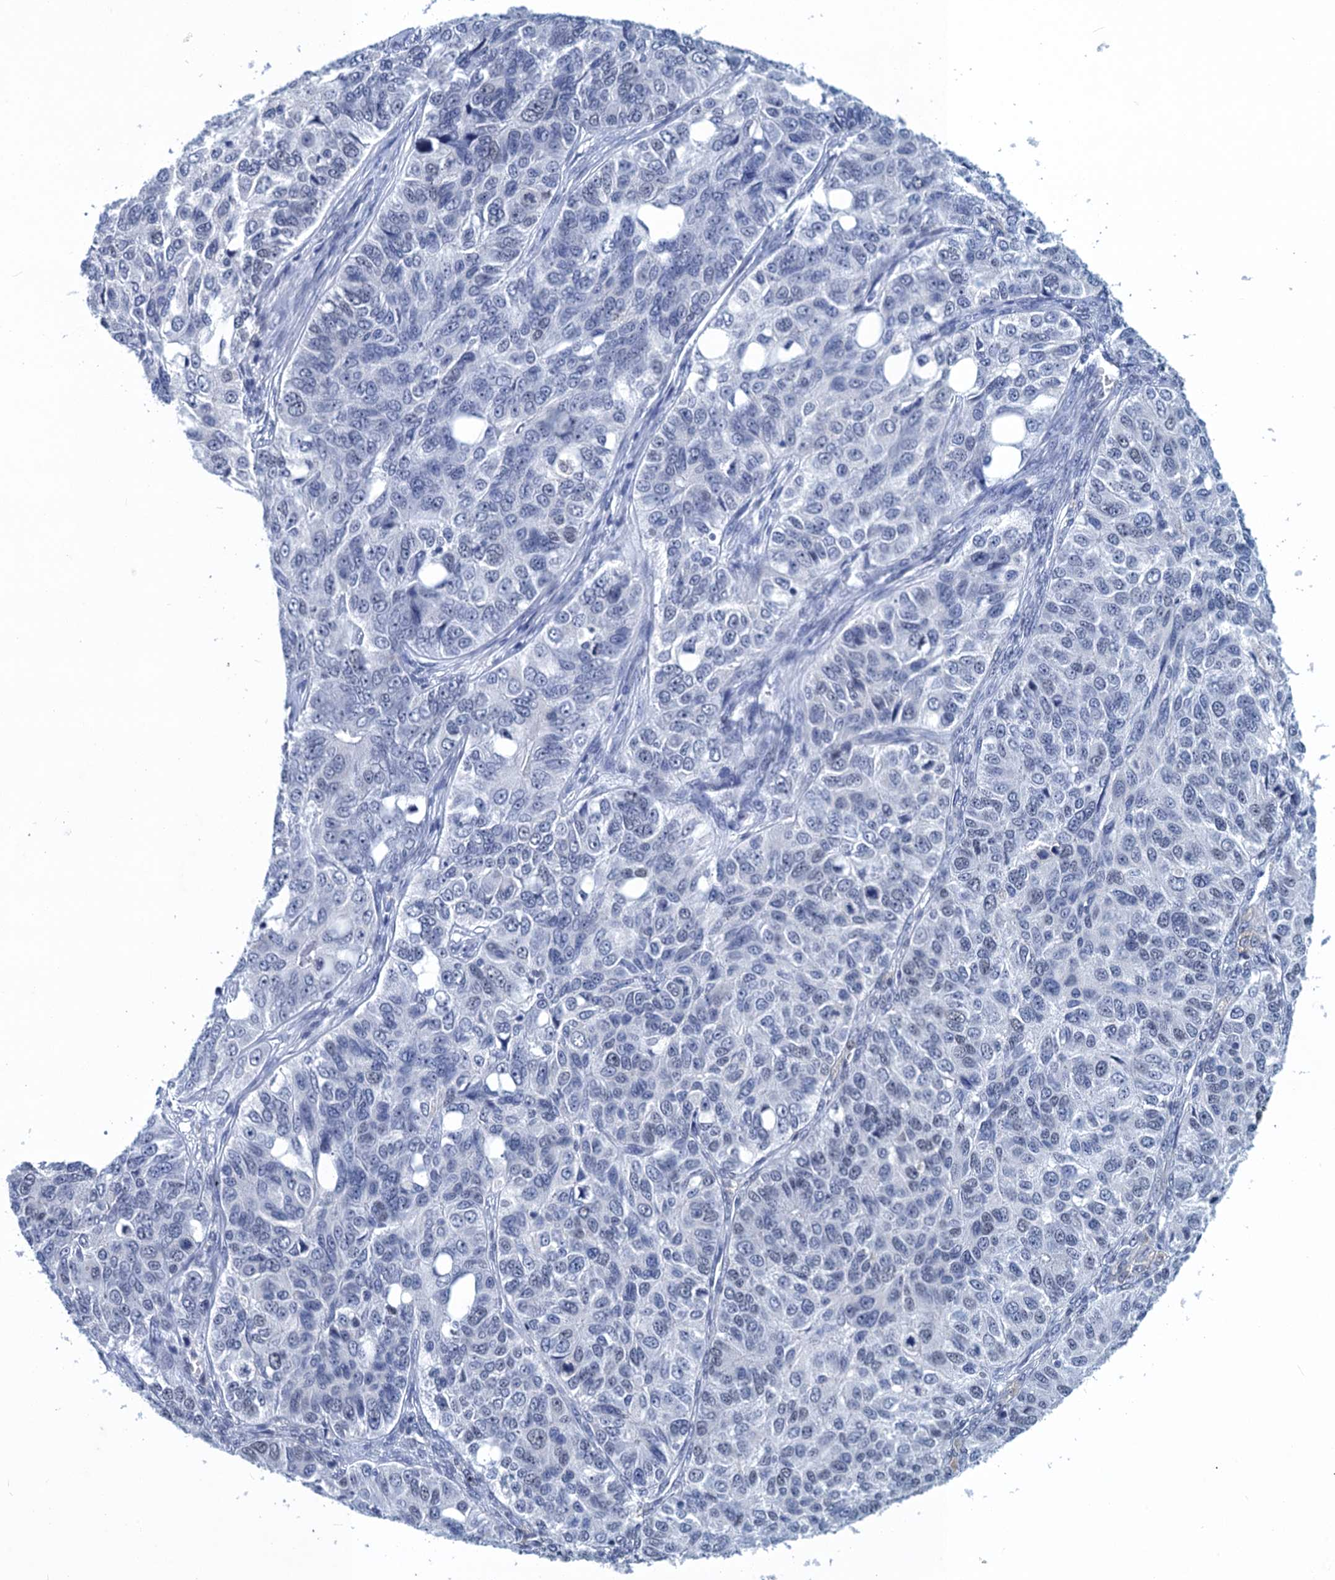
{"staining": {"intensity": "negative", "quantity": "none", "location": "none"}, "tissue": "ovarian cancer", "cell_type": "Tumor cells", "image_type": "cancer", "snomed": [{"axis": "morphology", "description": "Carcinoma, endometroid"}, {"axis": "topography", "description": "Ovary"}], "caption": "A histopathology image of human ovarian endometroid carcinoma is negative for staining in tumor cells.", "gene": "GINS3", "patient": {"sex": "female", "age": 51}}